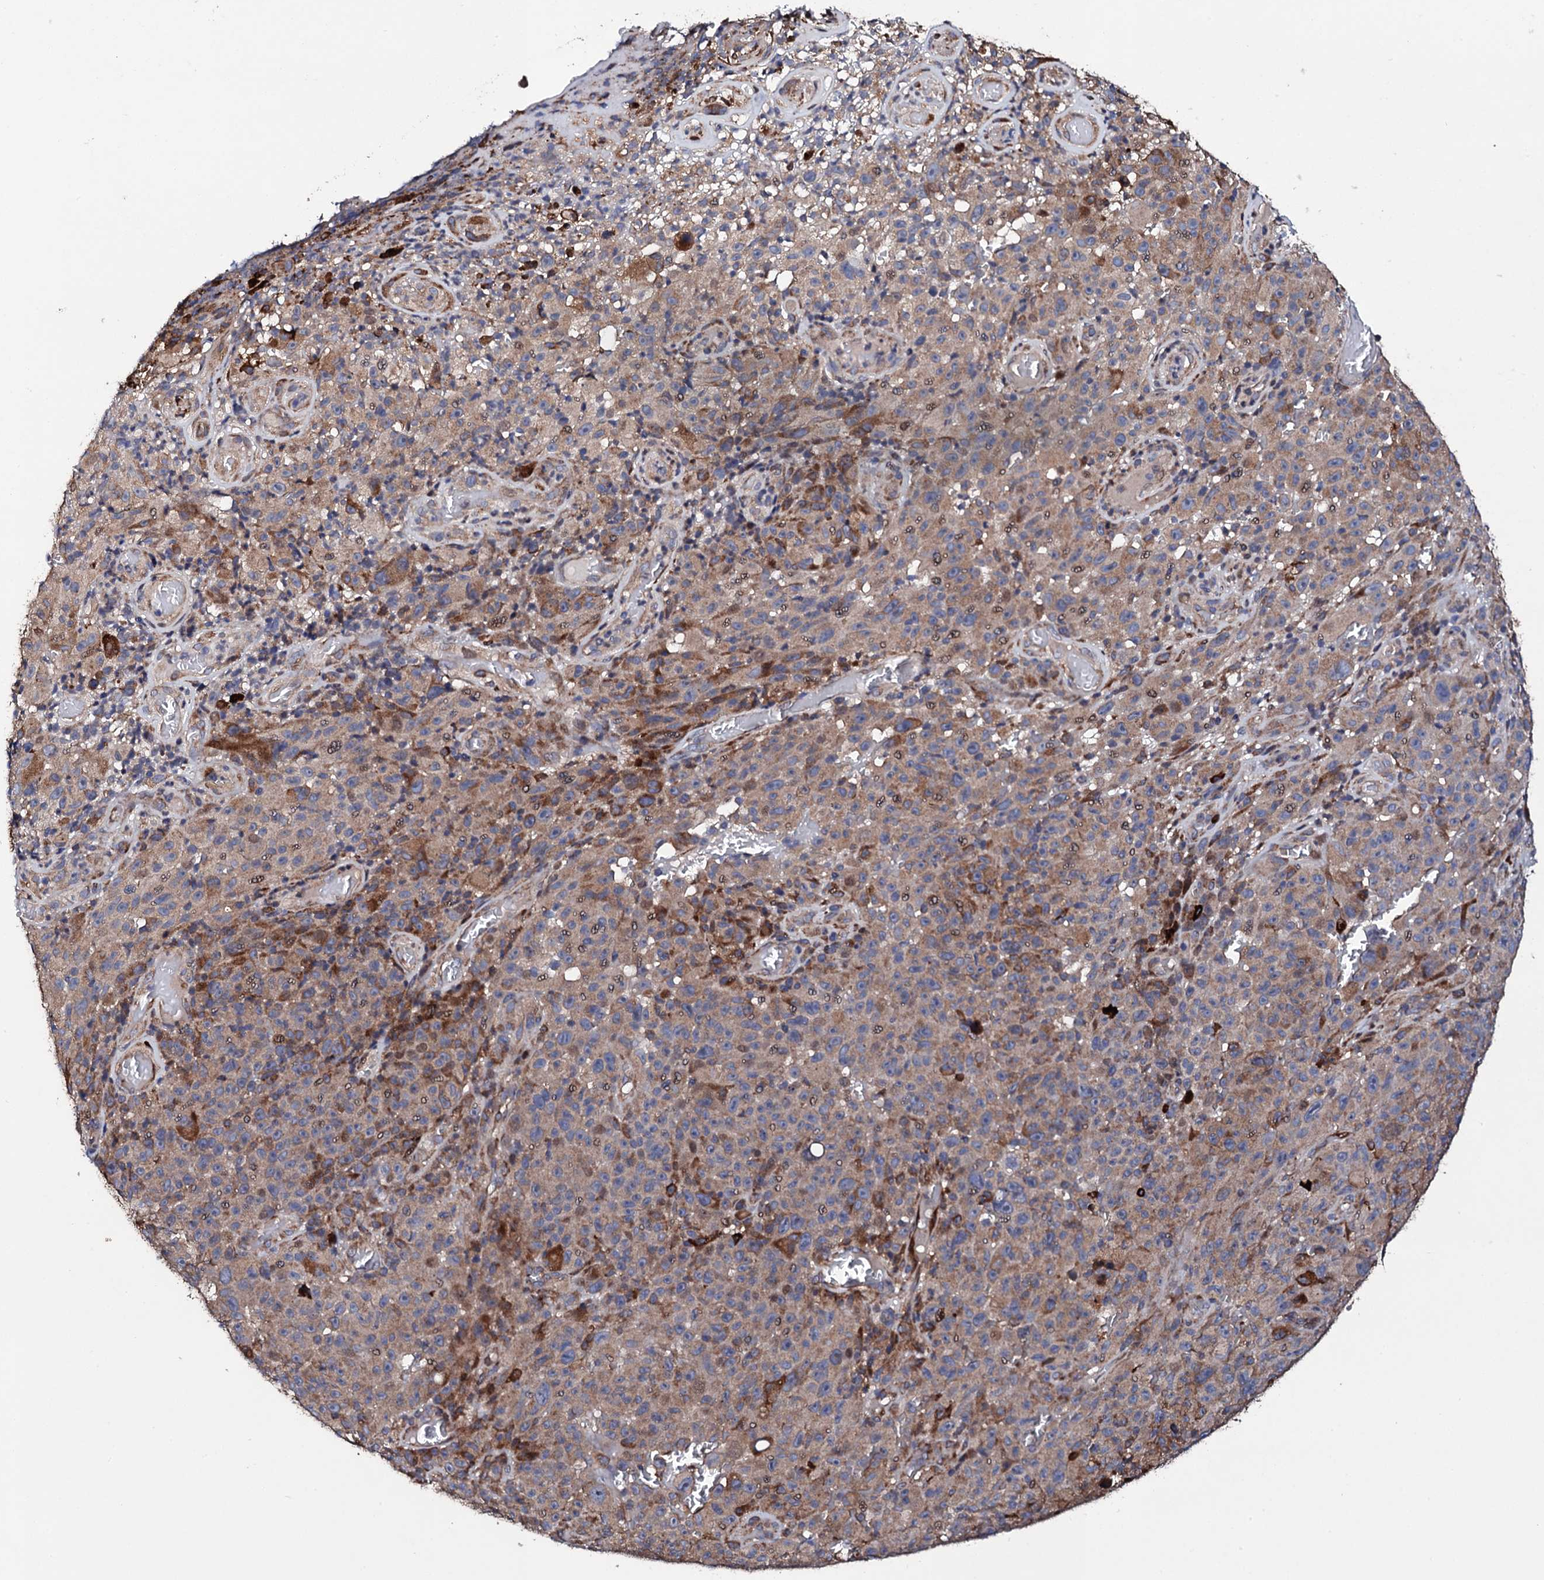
{"staining": {"intensity": "weak", "quantity": ">75%", "location": "cytoplasmic/membranous"}, "tissue": "melanoma", "cell_type": "Tumor cells", "image_type": "cancer", "snomed": [{"axis": "morphology", "description": "Malignant melanoma, NOS"}, {"axis": "topography", "description": "Skin"}], "caption": "Protein expression by immunohistochemistry (IHC) reveals weak cytoplasmic/membranous expression in about >75% of tumor cells in malignant melanoma.", "gene": "LIPT2", "patient": {"sex": "female", "age": 82}}